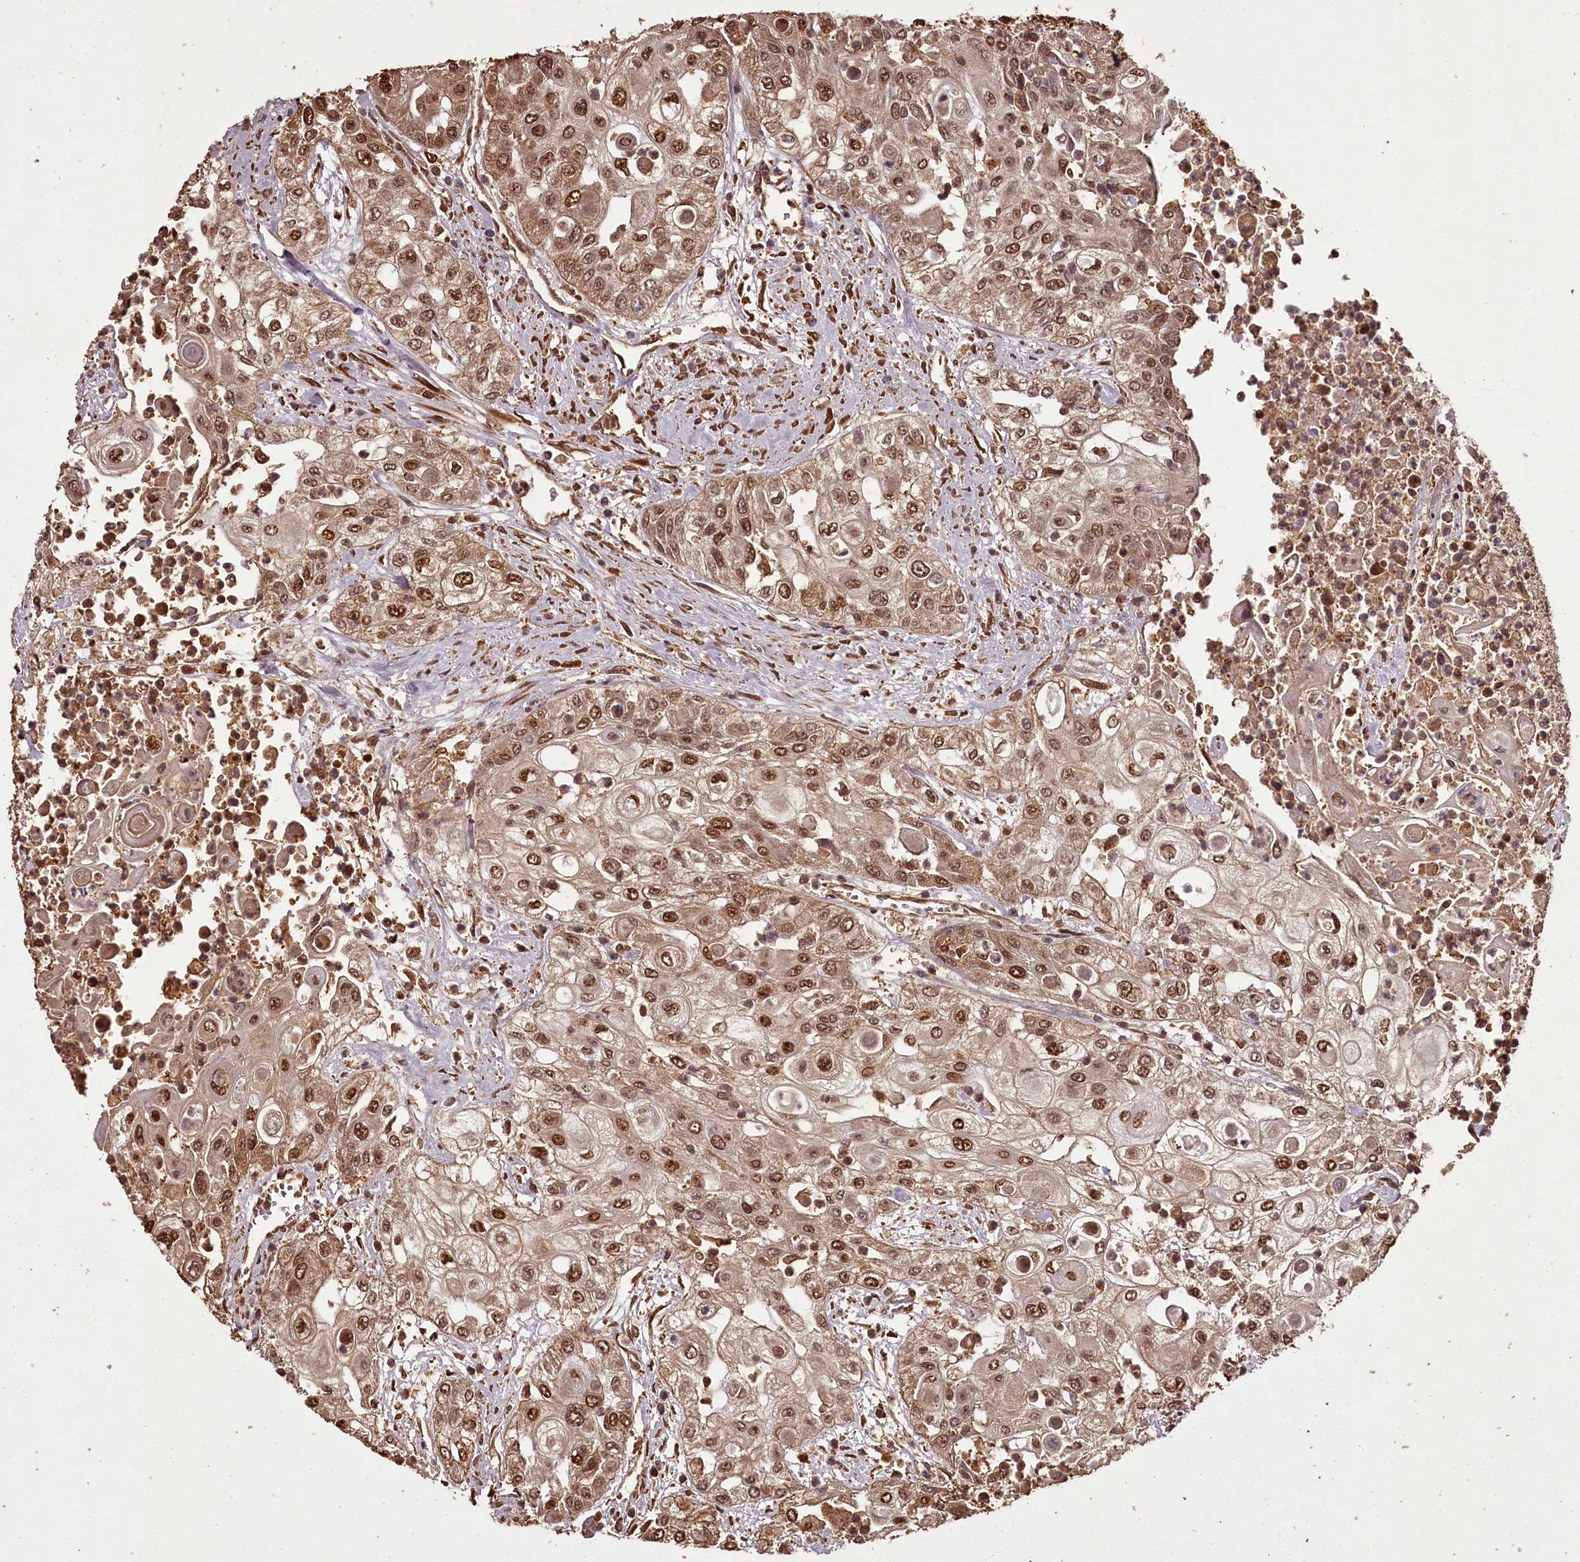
{"staining": {"intensity": "moderate", "quantity": ">75%", "location": "cytoplasmic/membranous,nuclear"}, "tissue": "urothelial cancer", "cell_type": "Tumor cells", "image_type": "cancer", "snomed": [{"axis": "morphology", "description": "Urothelial carcinoma, High grade"}, {"axis": "topography", "description": "Urinary bladder"}], "caption": "A brown stain labels moderate cytoplasmic/membranous and nuclear expression of a protein in human urothelial cancer tumor cells. The staining was performed using DAB to visualize the protein expression in brown, while the nuclei were stained in blue with hematoxylin (Magnification: 20x).", "gene": "NPRL2", "patient": {"sex": "female", "age": 79}}